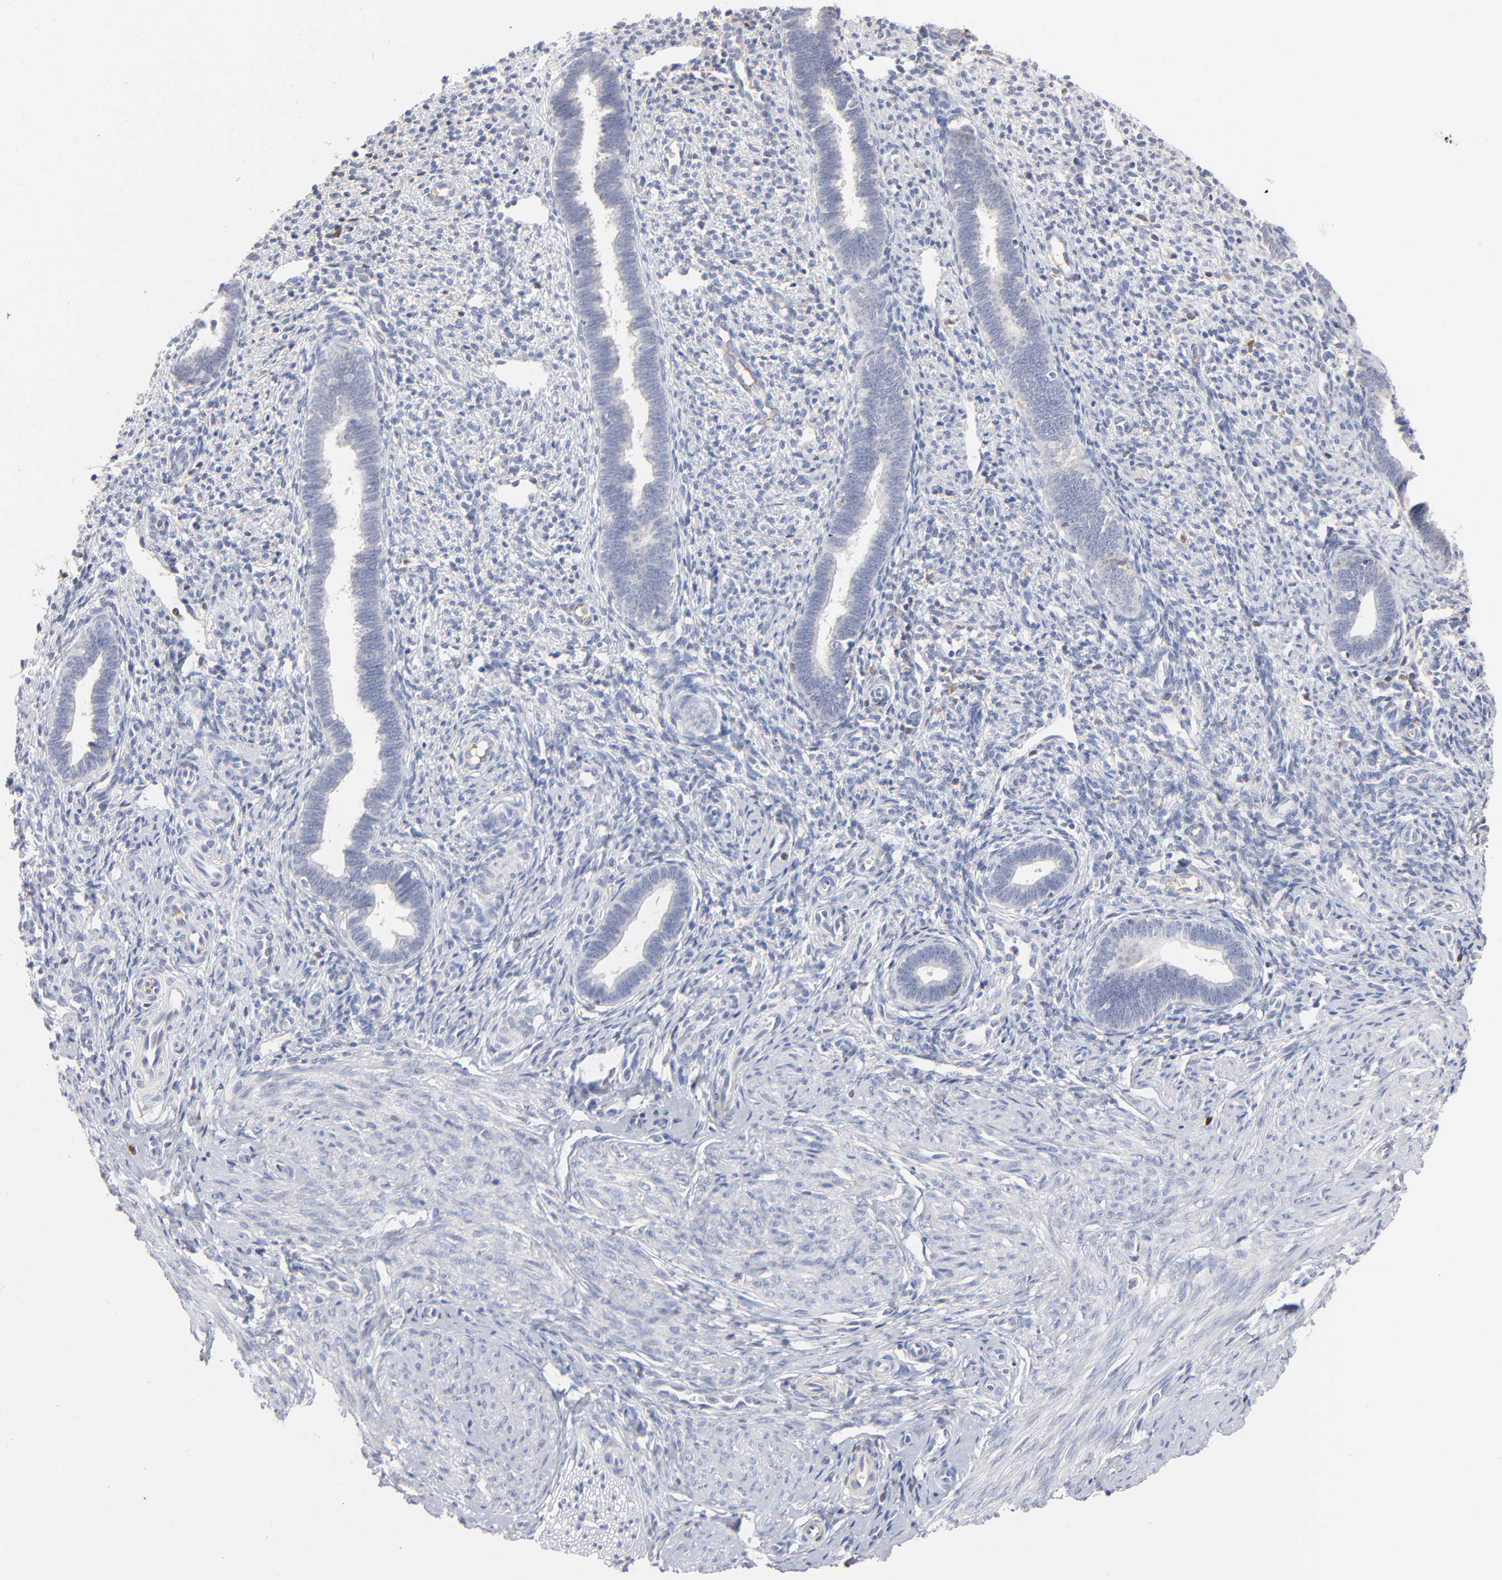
{"staining": {"intensity": "weak", "quantity": "25%-75%", "location": "cytoplasmic/membranous"}, "tissue": "endometrium", "cell_type": "Cells in endometrial stroma", "image_type": "normal", "snomed": [{"axis": "morphology", "description": "Normal tissue, NOS"}, {"axis": "topography", "description": "Endometrium"}], "caption": "DAB (3,3'-diaminobenzidine) immunohistochemical staining of normal endometrium demonstrates weak cytoplasmic/membranous protein positivity in approximately 25%-75% of cells in endometrial stroma.", "gene": "F12", "patient": {"sex": "female", "age": 27}}